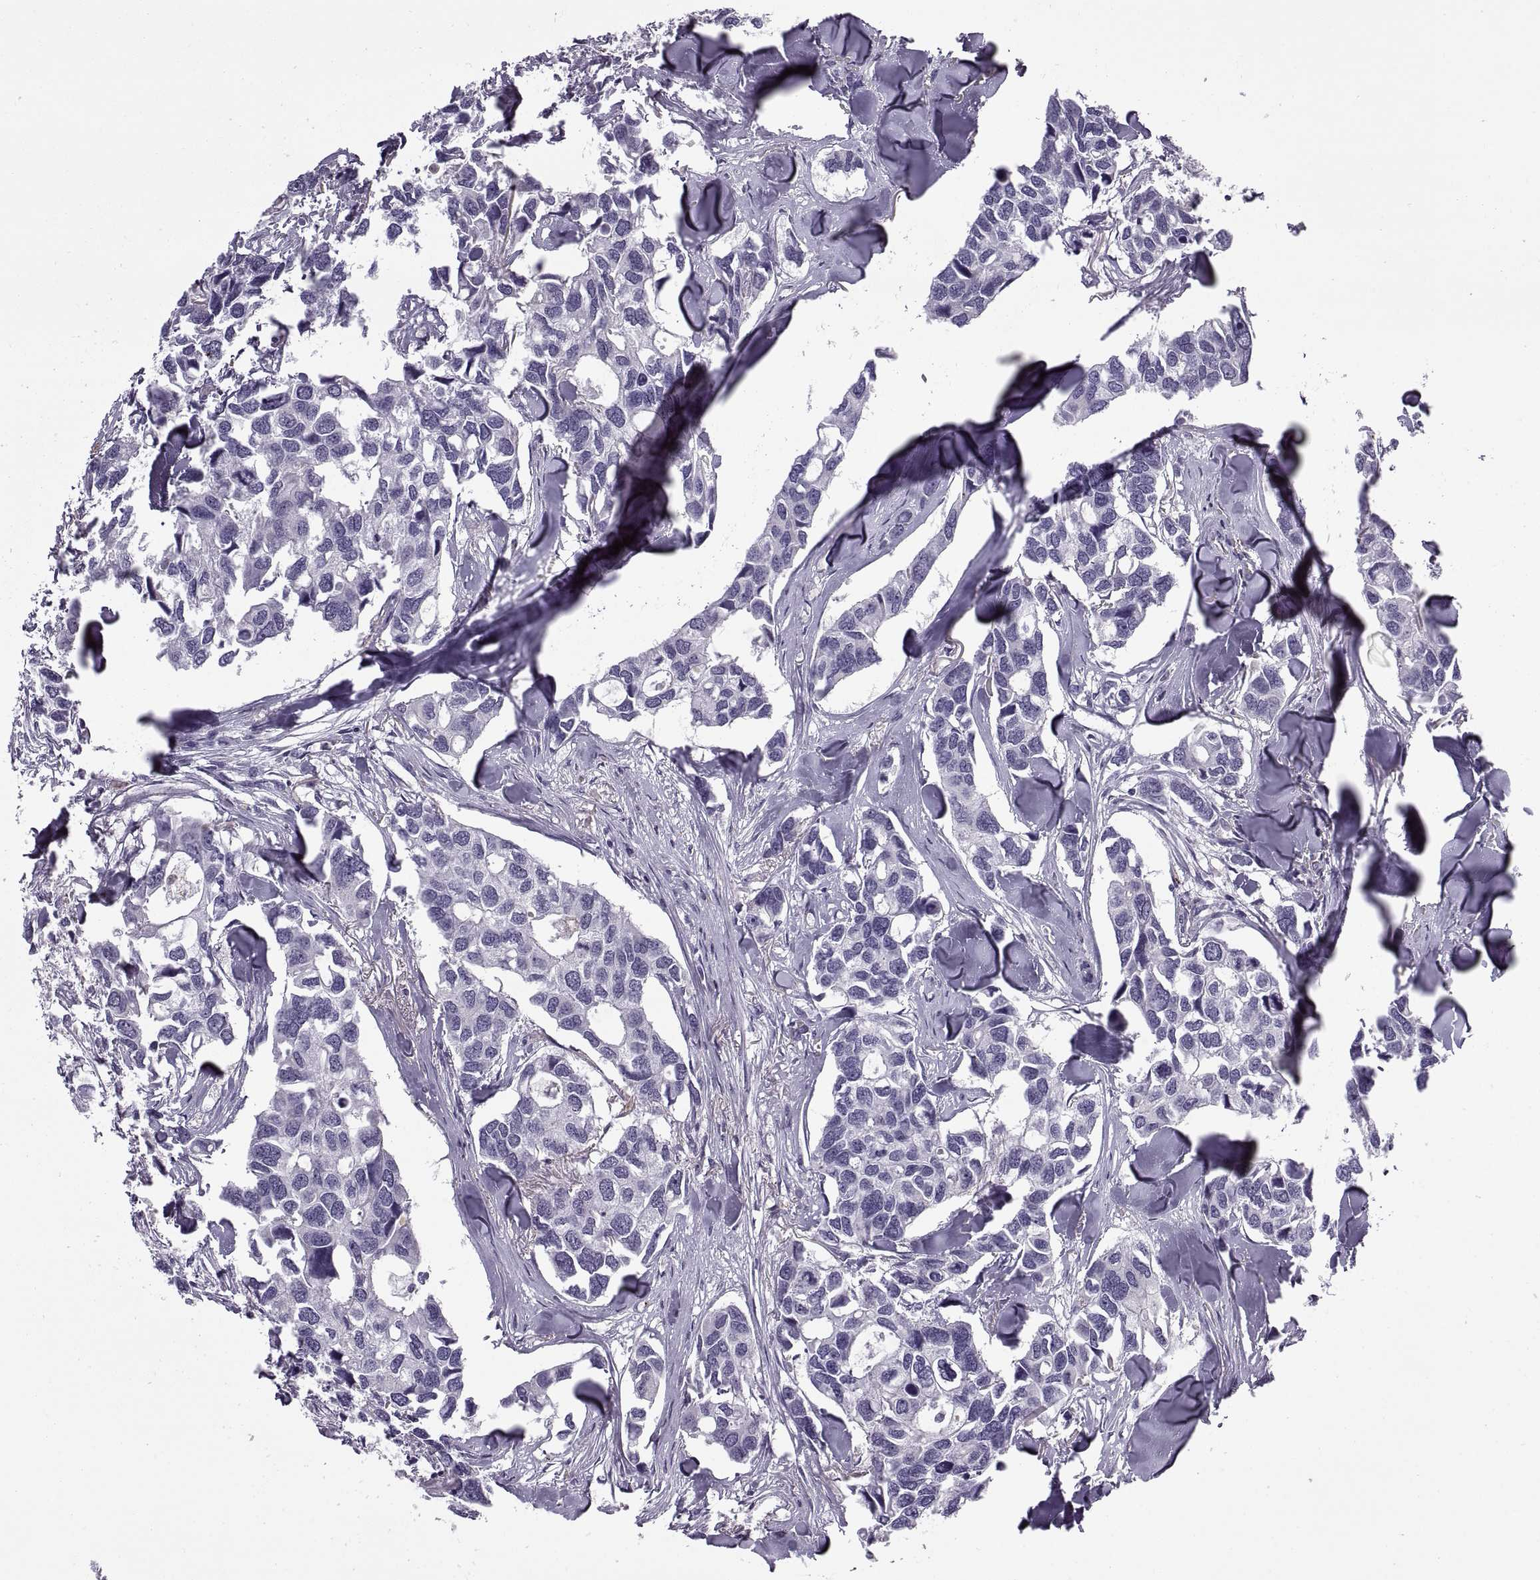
{"staining": {"intensity": "negative", "quantity": "none", "location": "none"}, "tissue": "breast cancer", "cell_type": "Tumor cells", "image_type": "cancer", "snomed": [{"axis": "morphology", "description": "Duct carcinoma"}, {"axis": "topography", "description": "Breast"}], "caption": "Breast infiltrating ductal carcinoma stained for a protein using immunohistochemistry displays no positivity tumor cells.", "gene": "CALCR", "patient": {"sex": "female", "age": 83}}